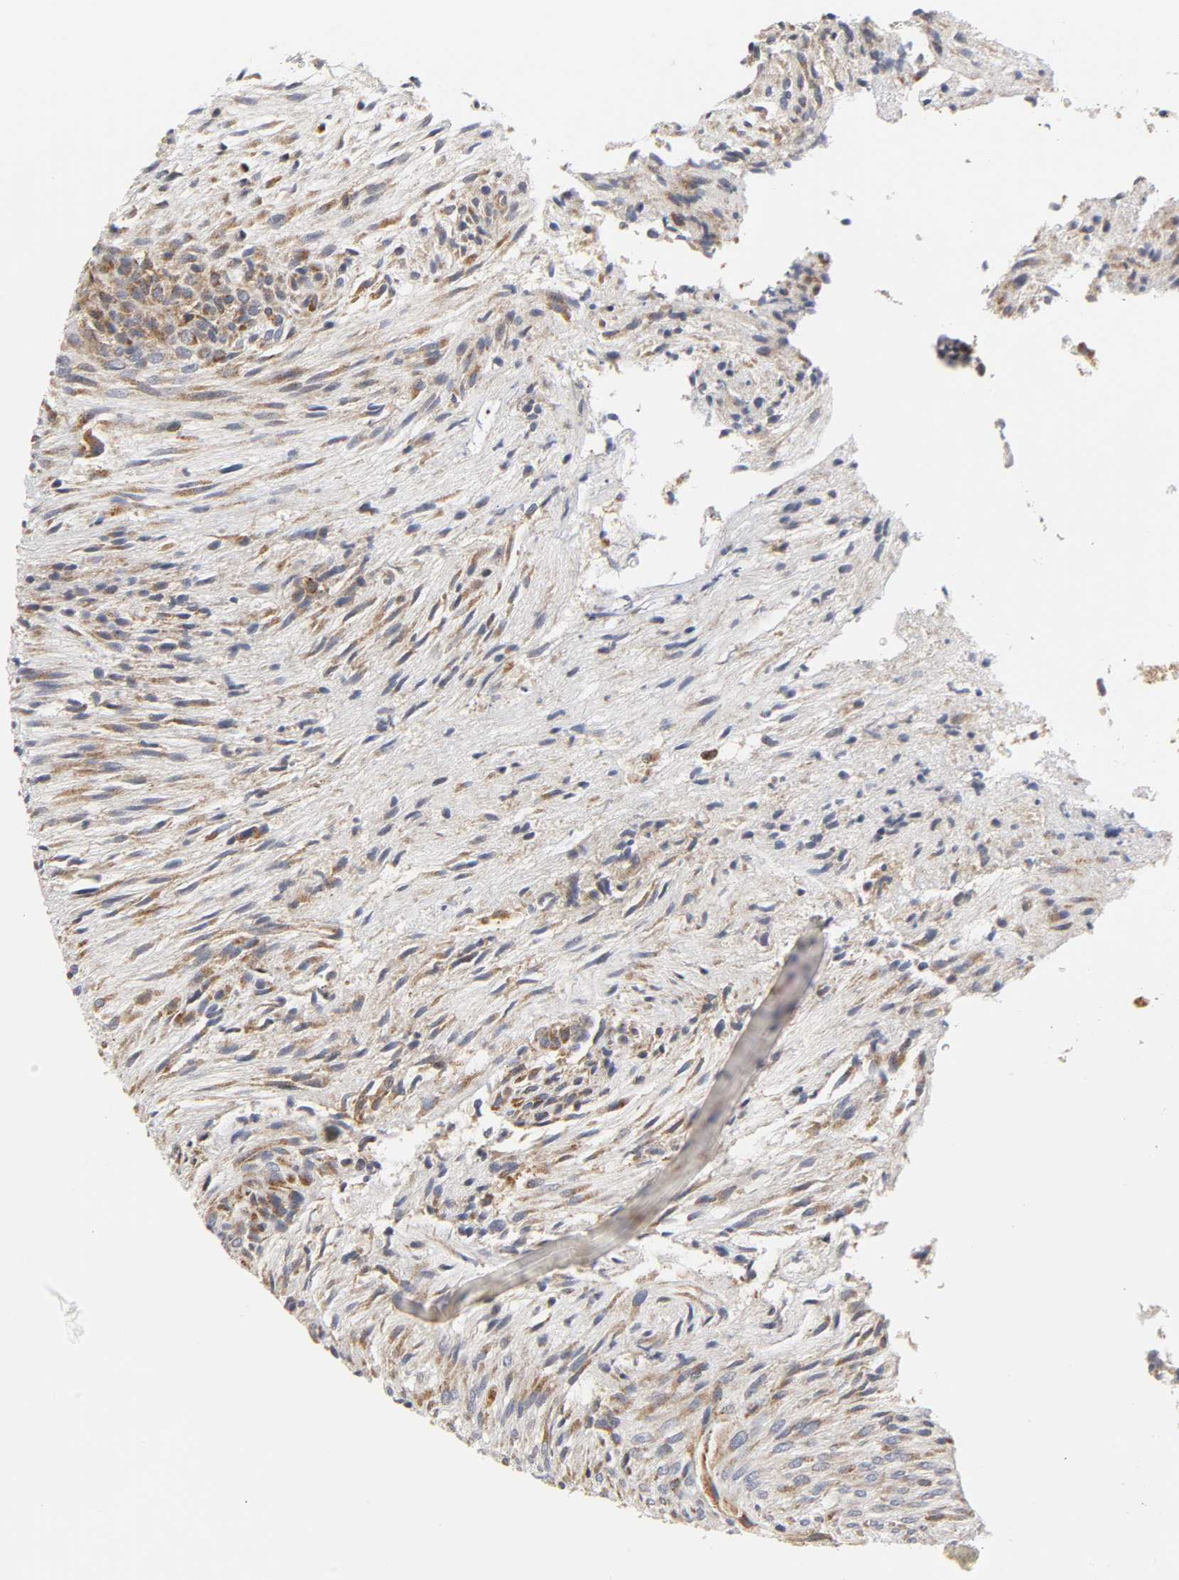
{"staining": {"intensity": "moderate", "quantity": ">75%", "location": "cytoplasmic/membranous"}, "tissue": "glioma", "cell_type": "Tumor cells", "image_type": "cancer", "snomed": [{"axis": "morphology", "description": "Glioma, malignant, High grade"}, {"axis": "topography", "description": "Cerebral cortex"}], "caption": "IHC image of human glioma stained for a protein (brown), which reveals medium levels of moderate cytoplasmic/membranous expression in about >75% of tumor cells.", "gene": "BAX", "patient": {"sex": "female", "age": 55}}